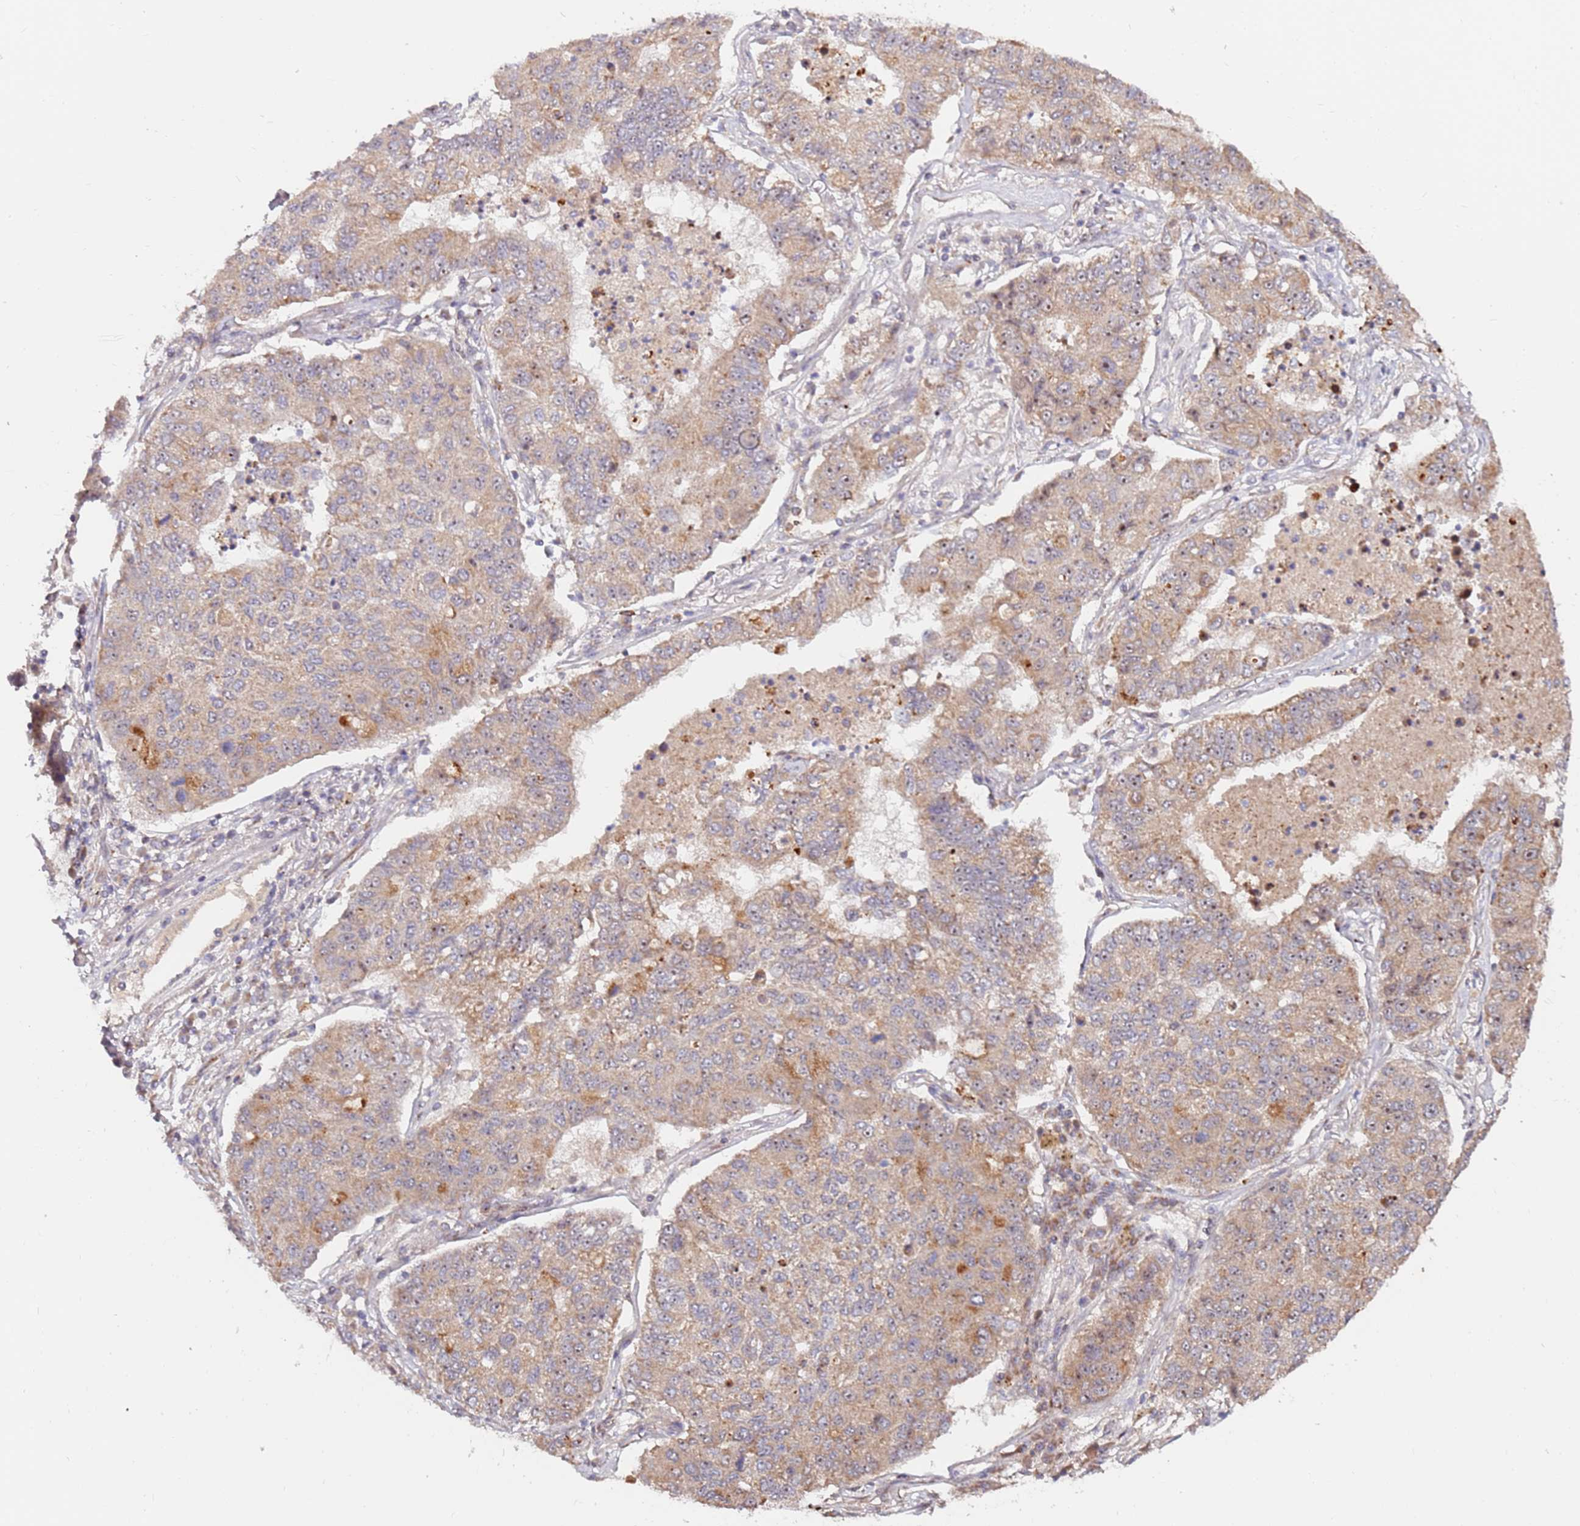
{"staining": {"intensity": "weak", "quantity": "25%-75%", "location": "cytoplasmic/membranous"}, "tissue": "lung cancer", "cell_type": "Tumor cells", "image_type": "cancer", "snomed": [{"axis": "morphology", "description": "Squamous cell carcinoma, NOS"}, {"axis": "topography", "description": "Lung"}], "caption": "Lung cancer (squamous cell carcinoma) stained for a protein exhibits weak cytoplasmic/membranous positivity in tumor cells. (DAB IHC, brown staining for protein, blue staining for nuclei).", "gene": "KIF25", "patient": {"sex": "male", "age": 74}}